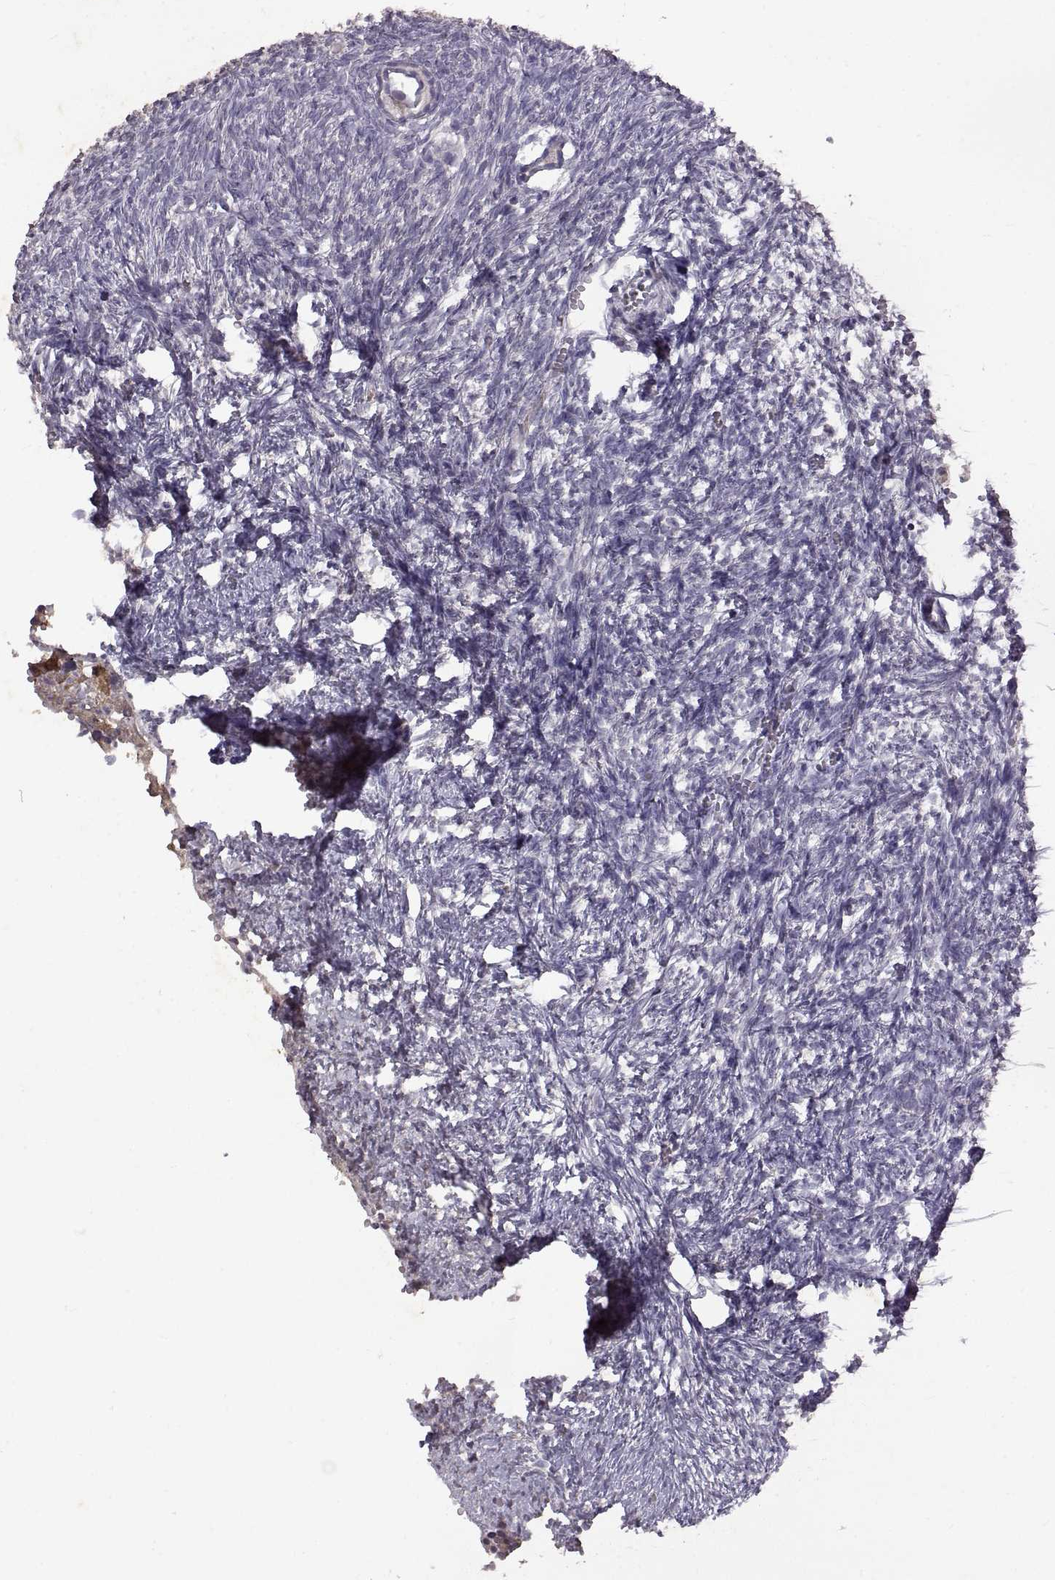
{"staining": {"intensity": "negative", "quantity": "none", "location": "none"}, "tissue": "ovary", "cell_type": "Ovarian stroma cells", "image_type": "normal", "snomed": [{"axis": "morphology", "description": "Normal tissue, NOS"}, {"axis": "topography", "description": "Ovary"}], "caption": "Immunohistochemistry (IHC) of unremarkable ovary exhibits no staining in ovarian stroma cells. (DAB (3,3'-diaminobenzidine) immunohistochemistry (IHC), high magnification).", "gene": "DEFB136", "patient": {"sex": "female", "age": 43}}